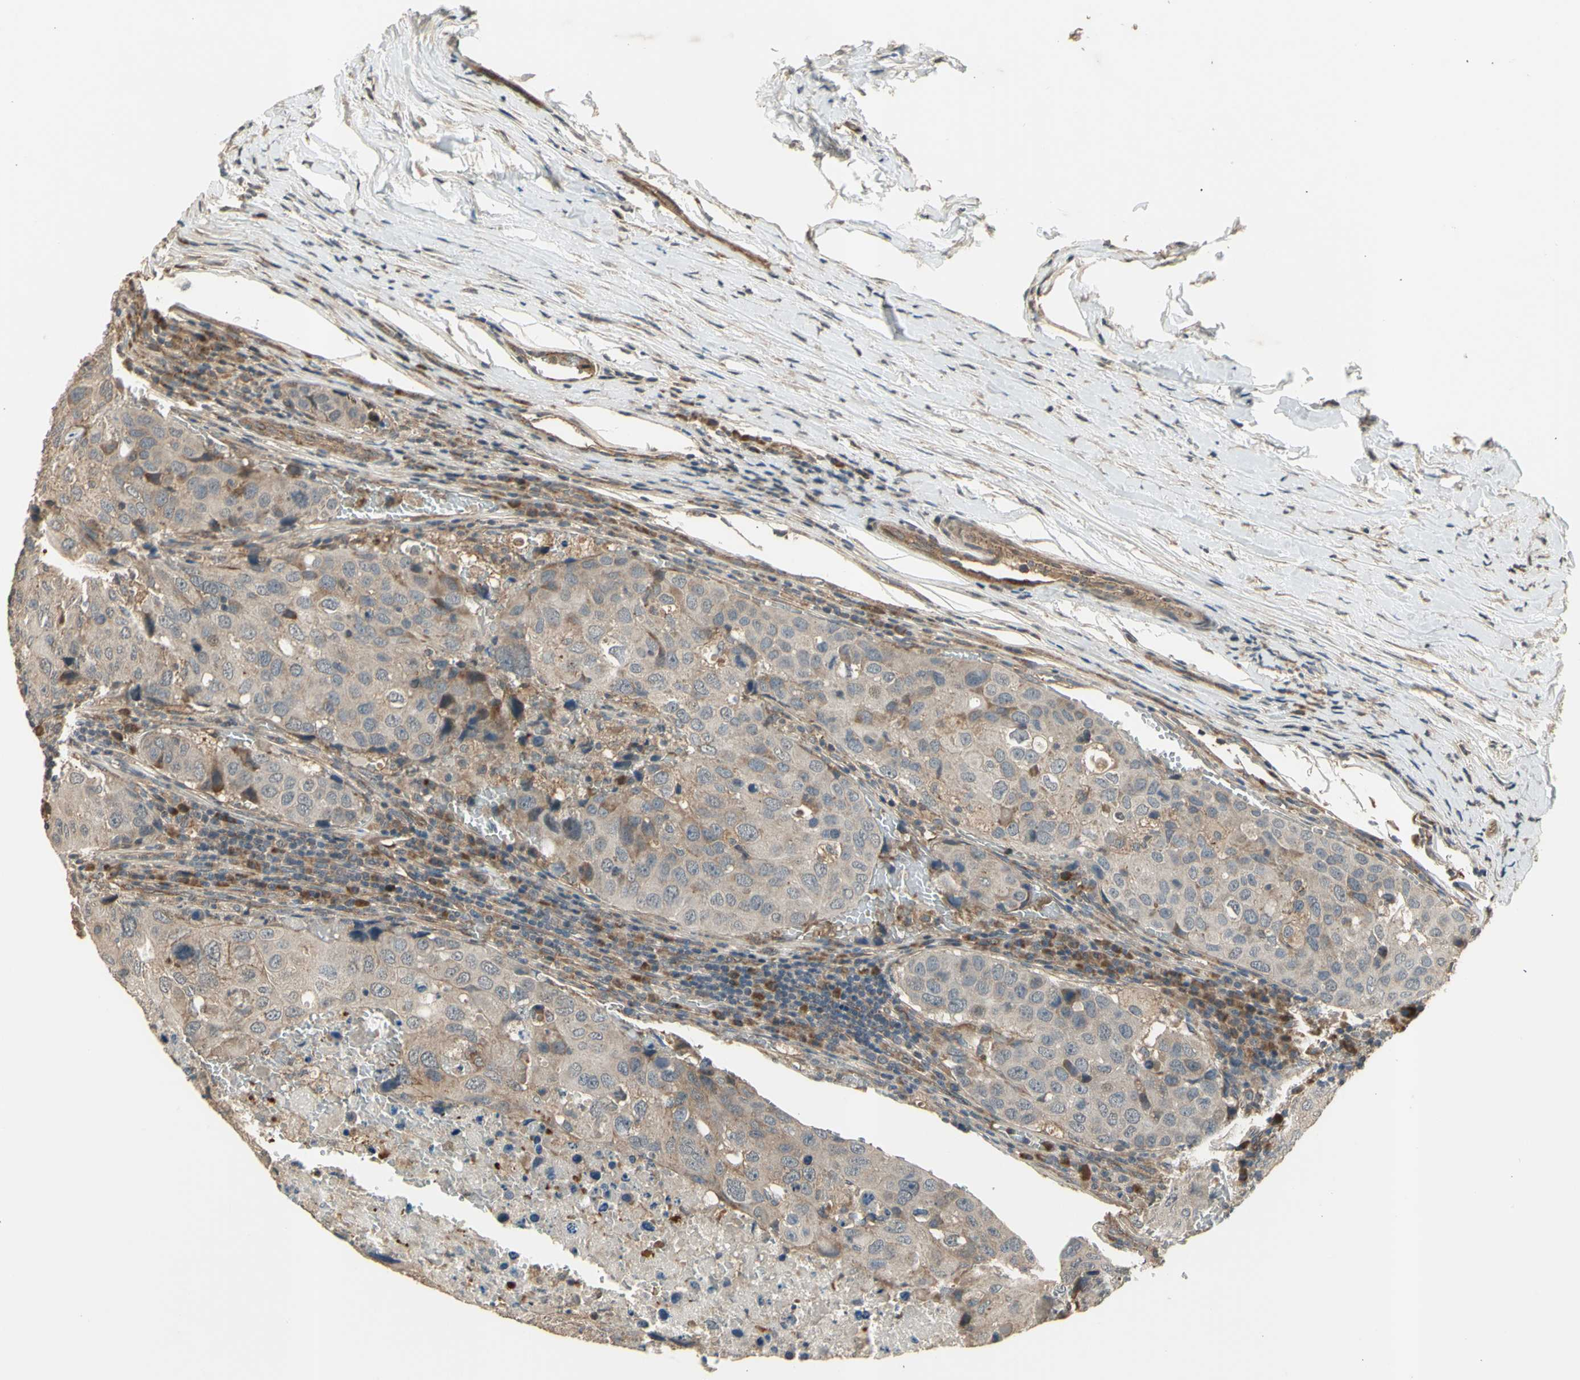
{"staining": {"intensity": "weak", "quantity": "25%-75%", "location": "cytoplasmic/membranous"}, "tissue": "urothelial cancer", "cell_type": "Tumor cells", "image_type": "cancer", "snomed": [{"axis": "morphology", "description": "Urothelial carcinoma, High grade"}, {"axis": "topography", "description": "Lymph node"}, {"axis": "topography", "description": "Urinary bladder"}], "caption": "Immunohistochemical staining of human urothelial cancer displays low levels of weak cytoplasmic/membranous protein positivity in about 25%-75% of tumor cells.", "gene": "EFNB2", "patient": {"sex": "male", "age": 51}}